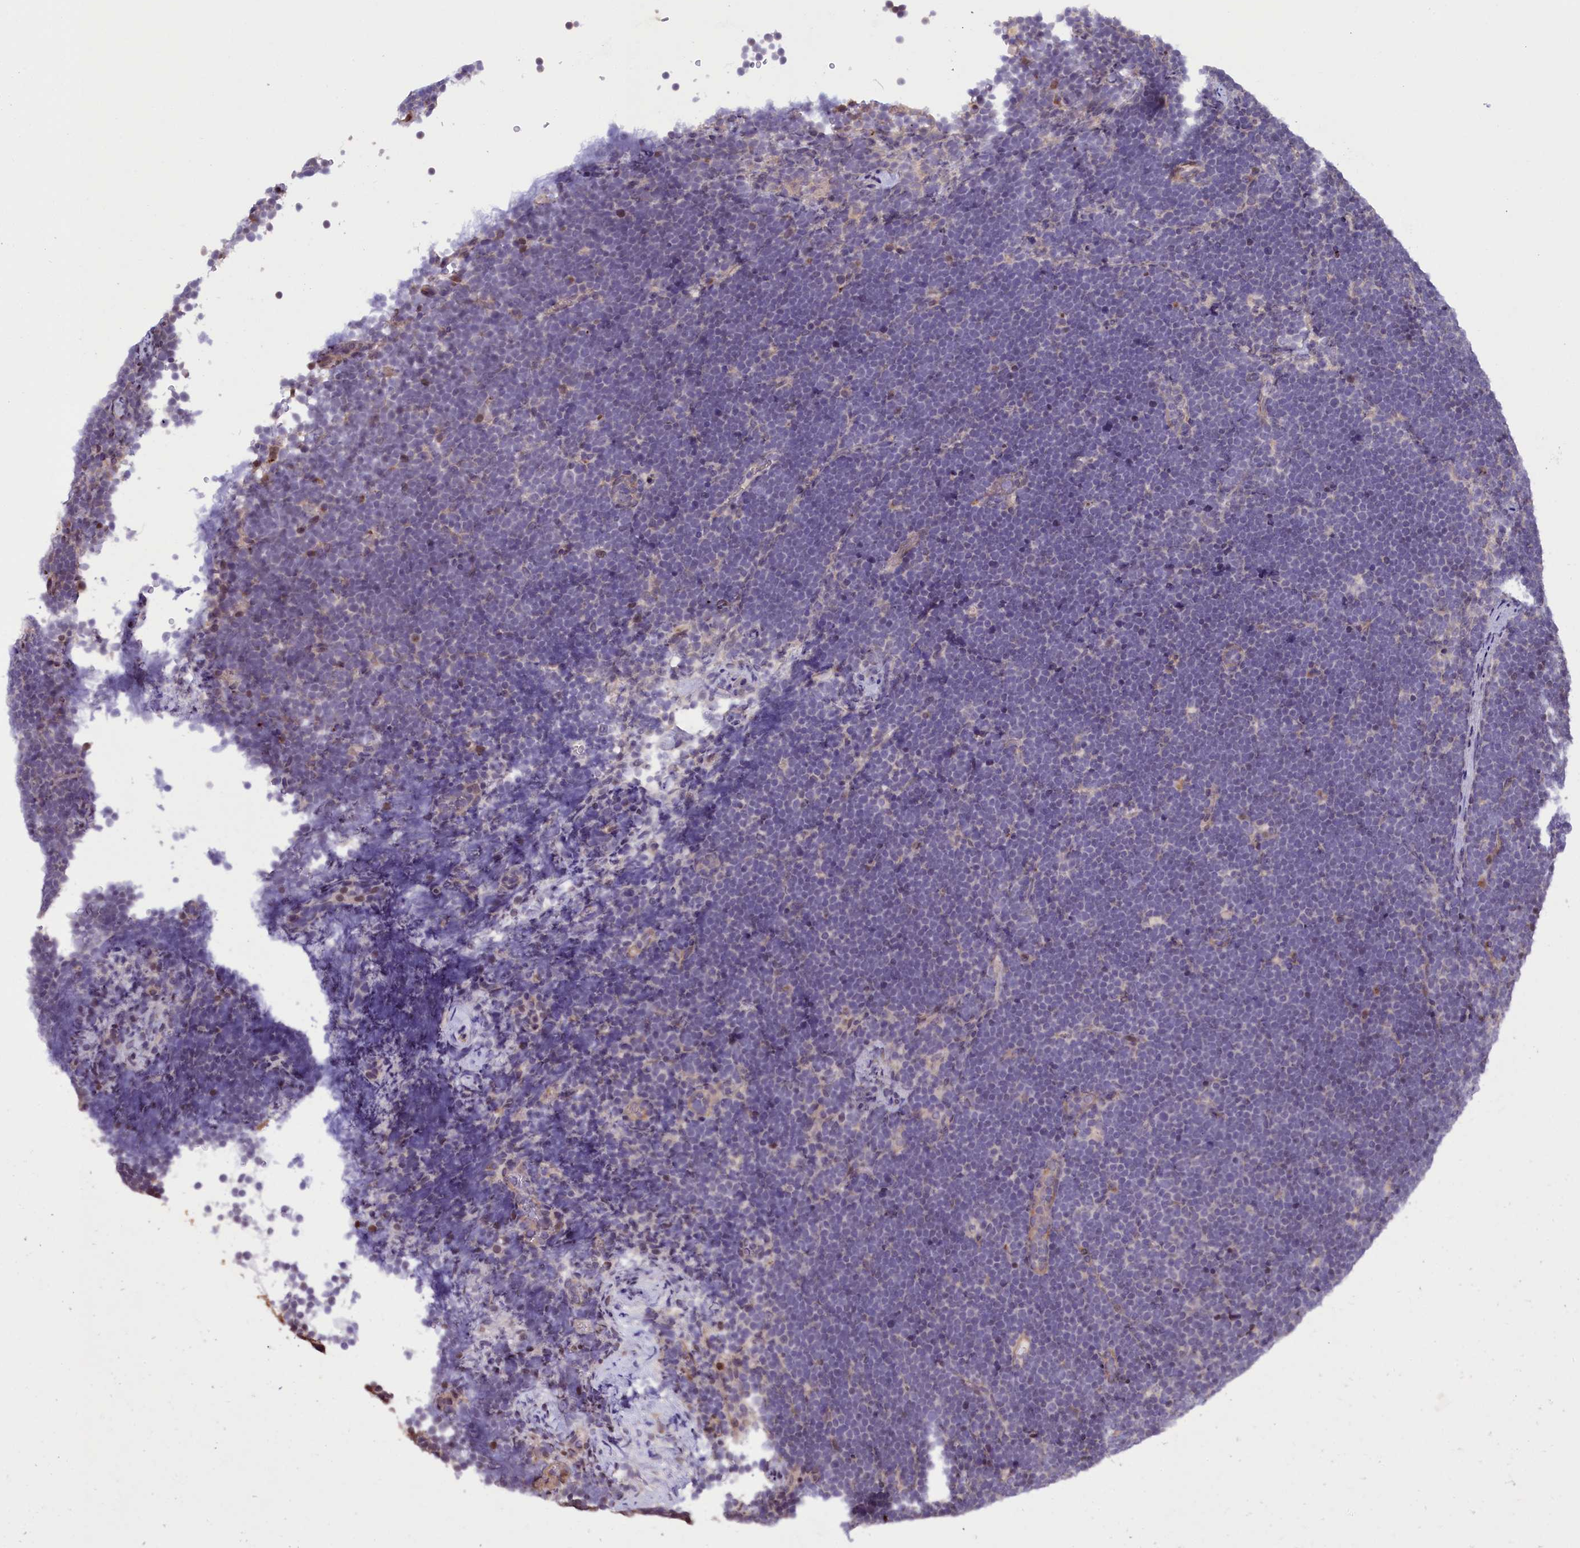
{"staining": {"intensity": "negative", "quantity": "none", "location": "none"}, "tissue": "lymphoma", "cell_type": "Tumor cells", "image_type": "cancer", "snomed": [{"axis": "morphology", "description": "Malignant lymphoma, non-Hodgkin's type, High grade"}, {"axis": "topography", "description": "Lymph node"}], "caption": "This image is of lymphoma stained with immunohistochemistry (IHC) to label a protein in brown with the nuclei are counter-stained blue. There is no staining in tumor cells.", "gene": "MAN2C1", "patient": {"sex": "male", "age": 13}}